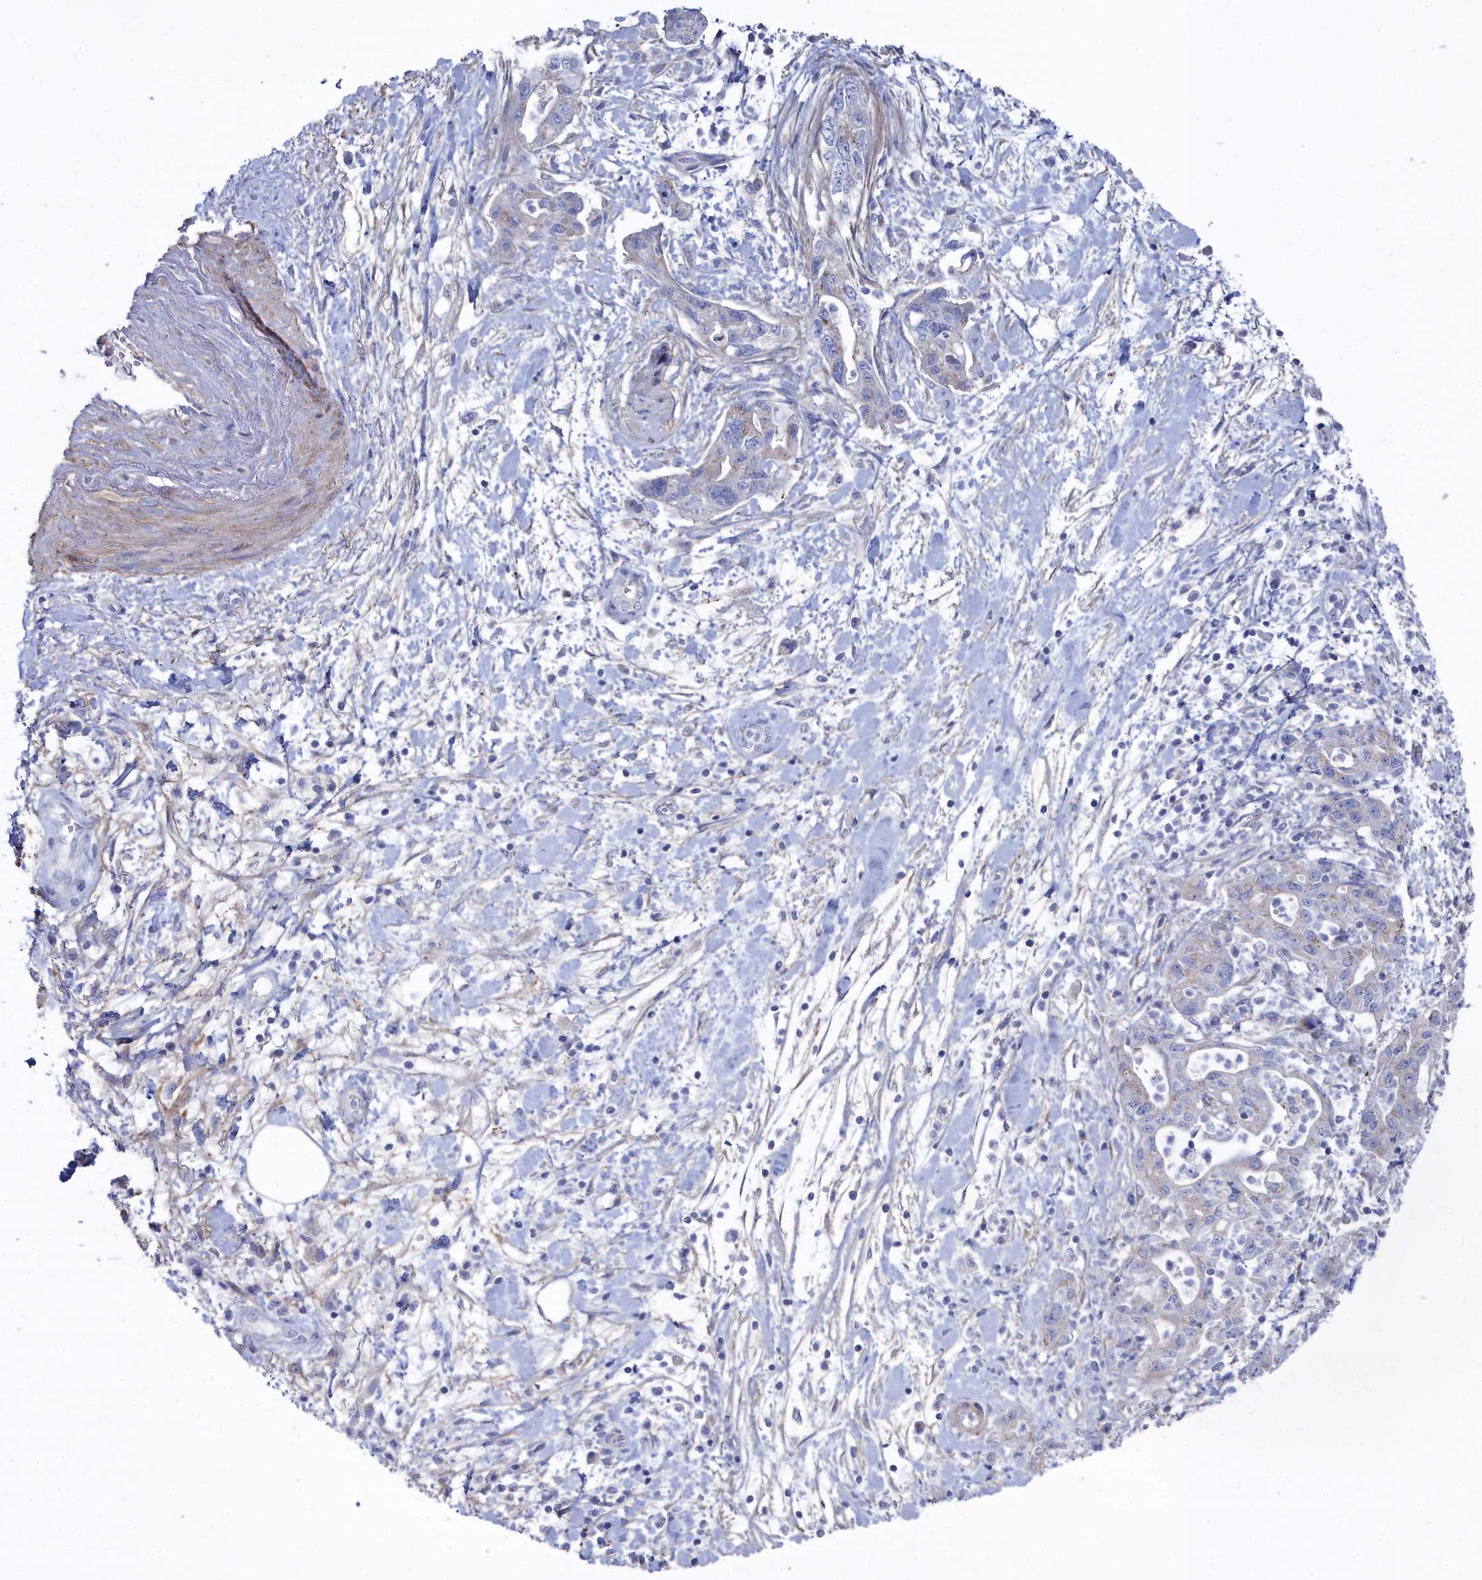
{"staining": {"intensity": "weak", "quantity": "<25%", "location": "cytoplasmic/membranous"}, "tissue": "pancreatic cancer", "cell_type": "Tumor cells", "image_type": "cancer", "snomed": [{"axis": "morphology", "description": "Adenocarcinoma, NOS"}, {"axis": "topography", "description": "Pancreas"}], "caption": "Pancreatic cancer (adenocarcinoma) stained for a protein using immunohistochemistry displays no staining tumor cells.", "gene": "SHISAL2A", "patient": {"sex": "female", "age": 73}}